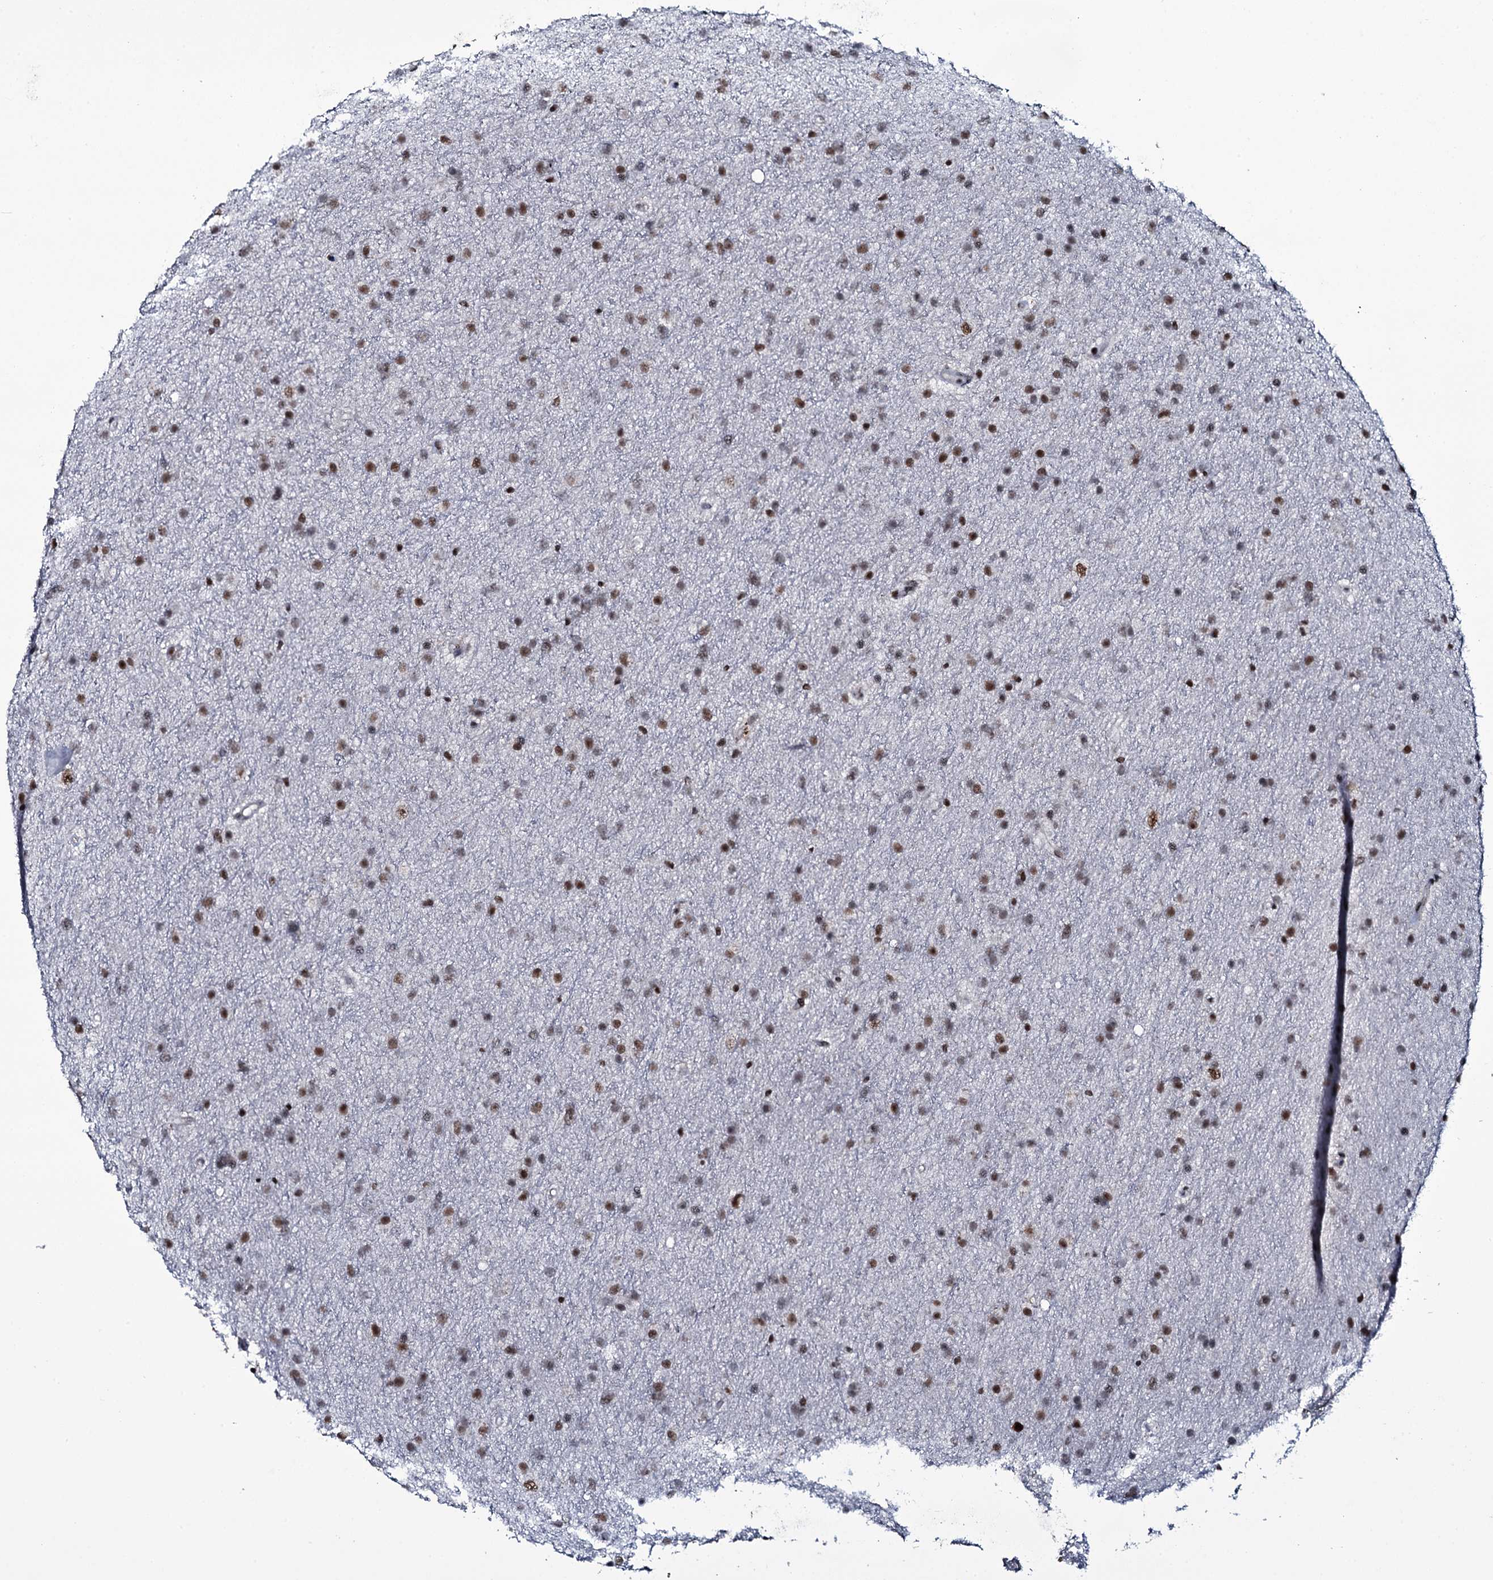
{"staining": {"intensity": "moderate", "quantity": "25%-75%", "location": "nuclear"}, "tissue": "glioma", "cell_type": "Tumor cells", "image_type": "cancer", "snomed": [{"axis": "morphology", "description": "Glioma, malignant, Low grade"}, {"axis": "topography", "description": "Cerebral cortex"}], "caption": "The histopathology image exhibits a brown stain indicating the presence of a protein in the nuclear of tumor cells in glioma. Nuclei are stained in blue.", "gene": "ZMIZ2", "patient": {"sex": "female", "age": 39}}